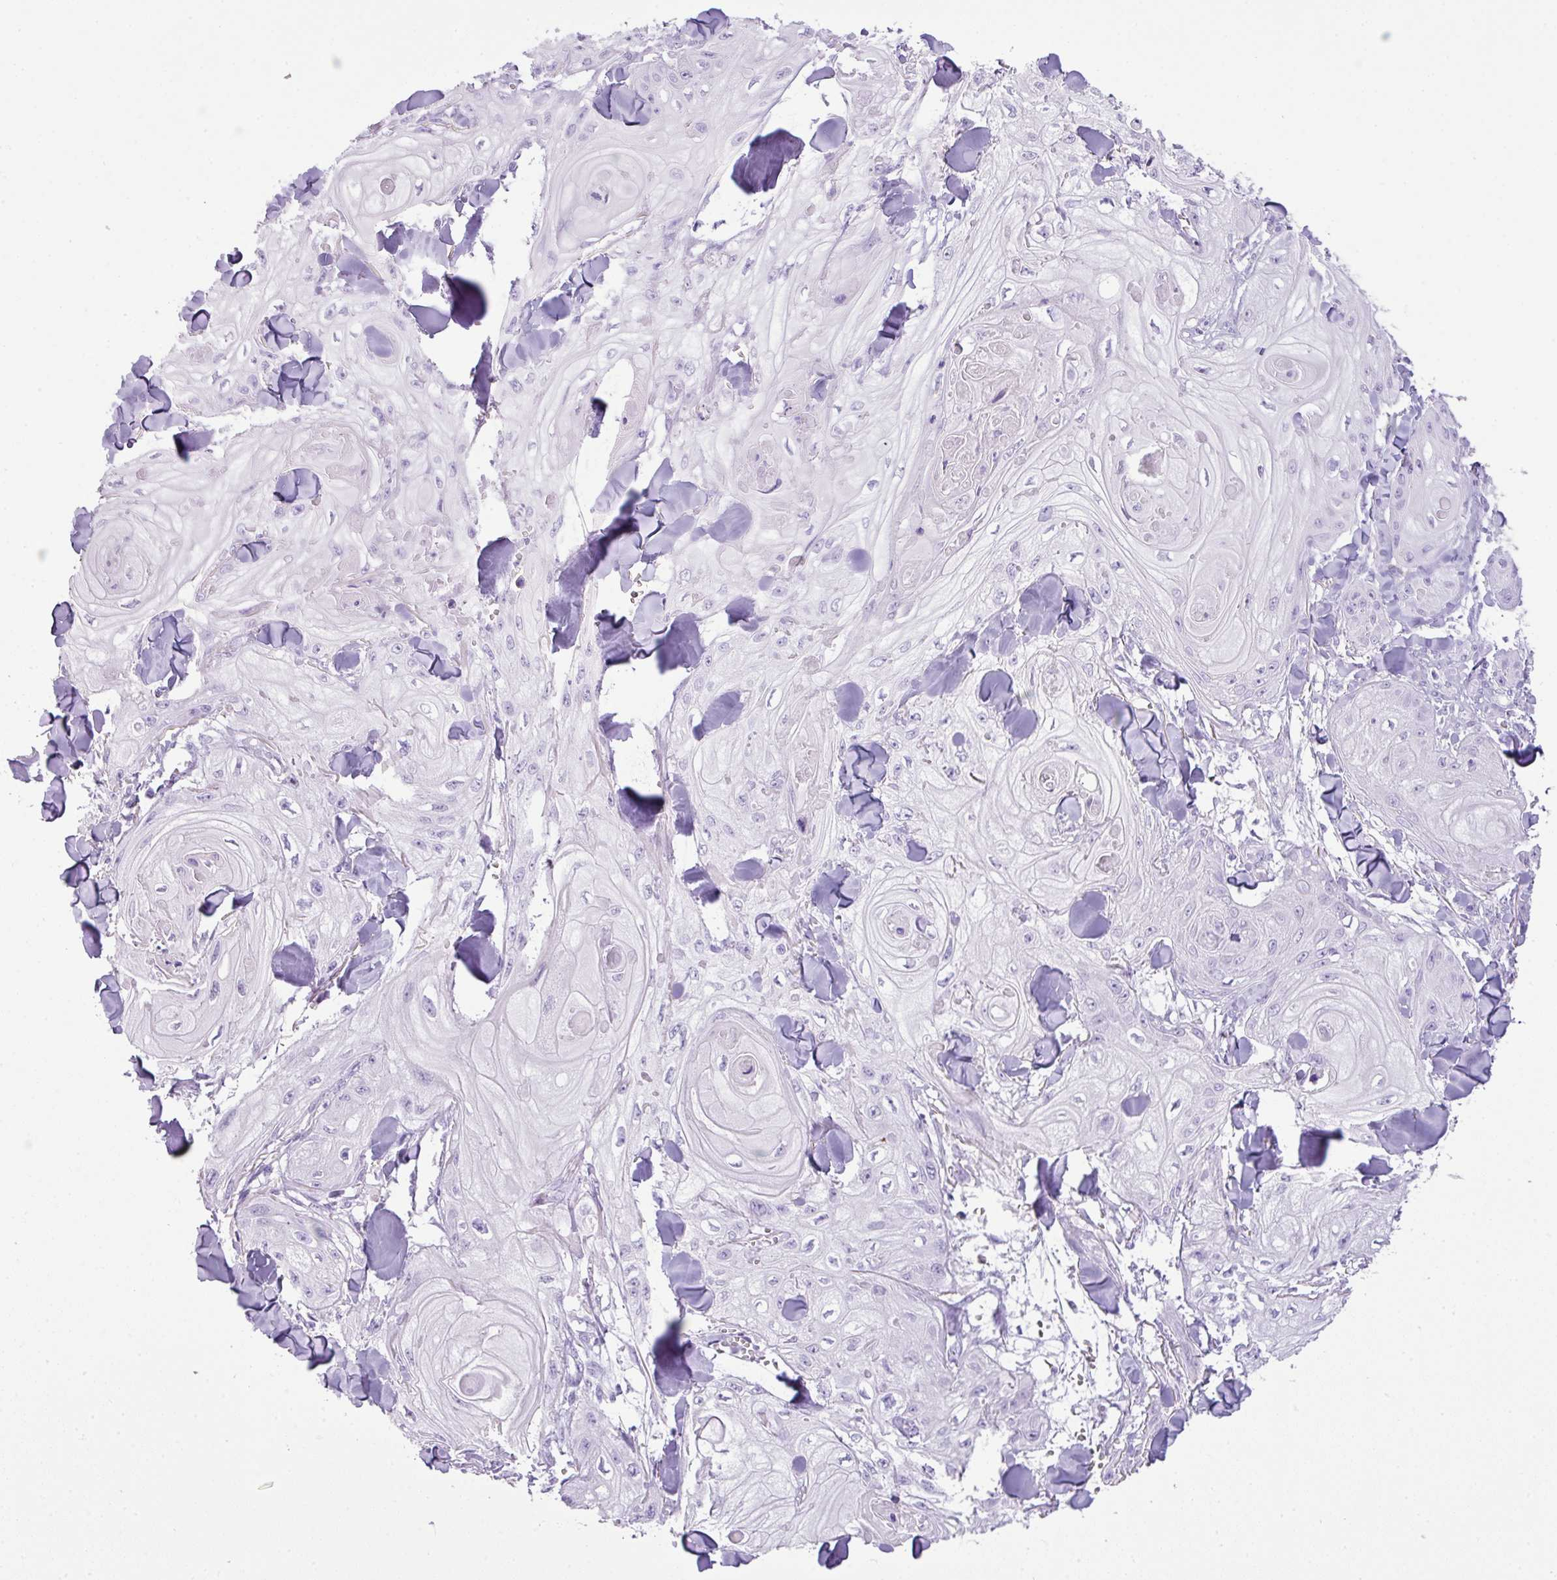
{"staining": {"intensity": "negative", "quantity": "none", "location": "none"}, "tissue": "skin cancer", "cell_type": "Tumor cells", "image_type": "cancer", "snomed": [{"axis": "morphology", "description": "Squamous cell carcinoma, NOS"}, {"axis": "topography", "description": "Skin"}], "caption": "IHC micrograph of neoplastic tissue: skin cancer (squamous cell carcinoma) stained with DAB demonstrates no significant protein staining in tumor cells.", "gene": "TNP1", "patient": {"sex": "male", "age": 74}}